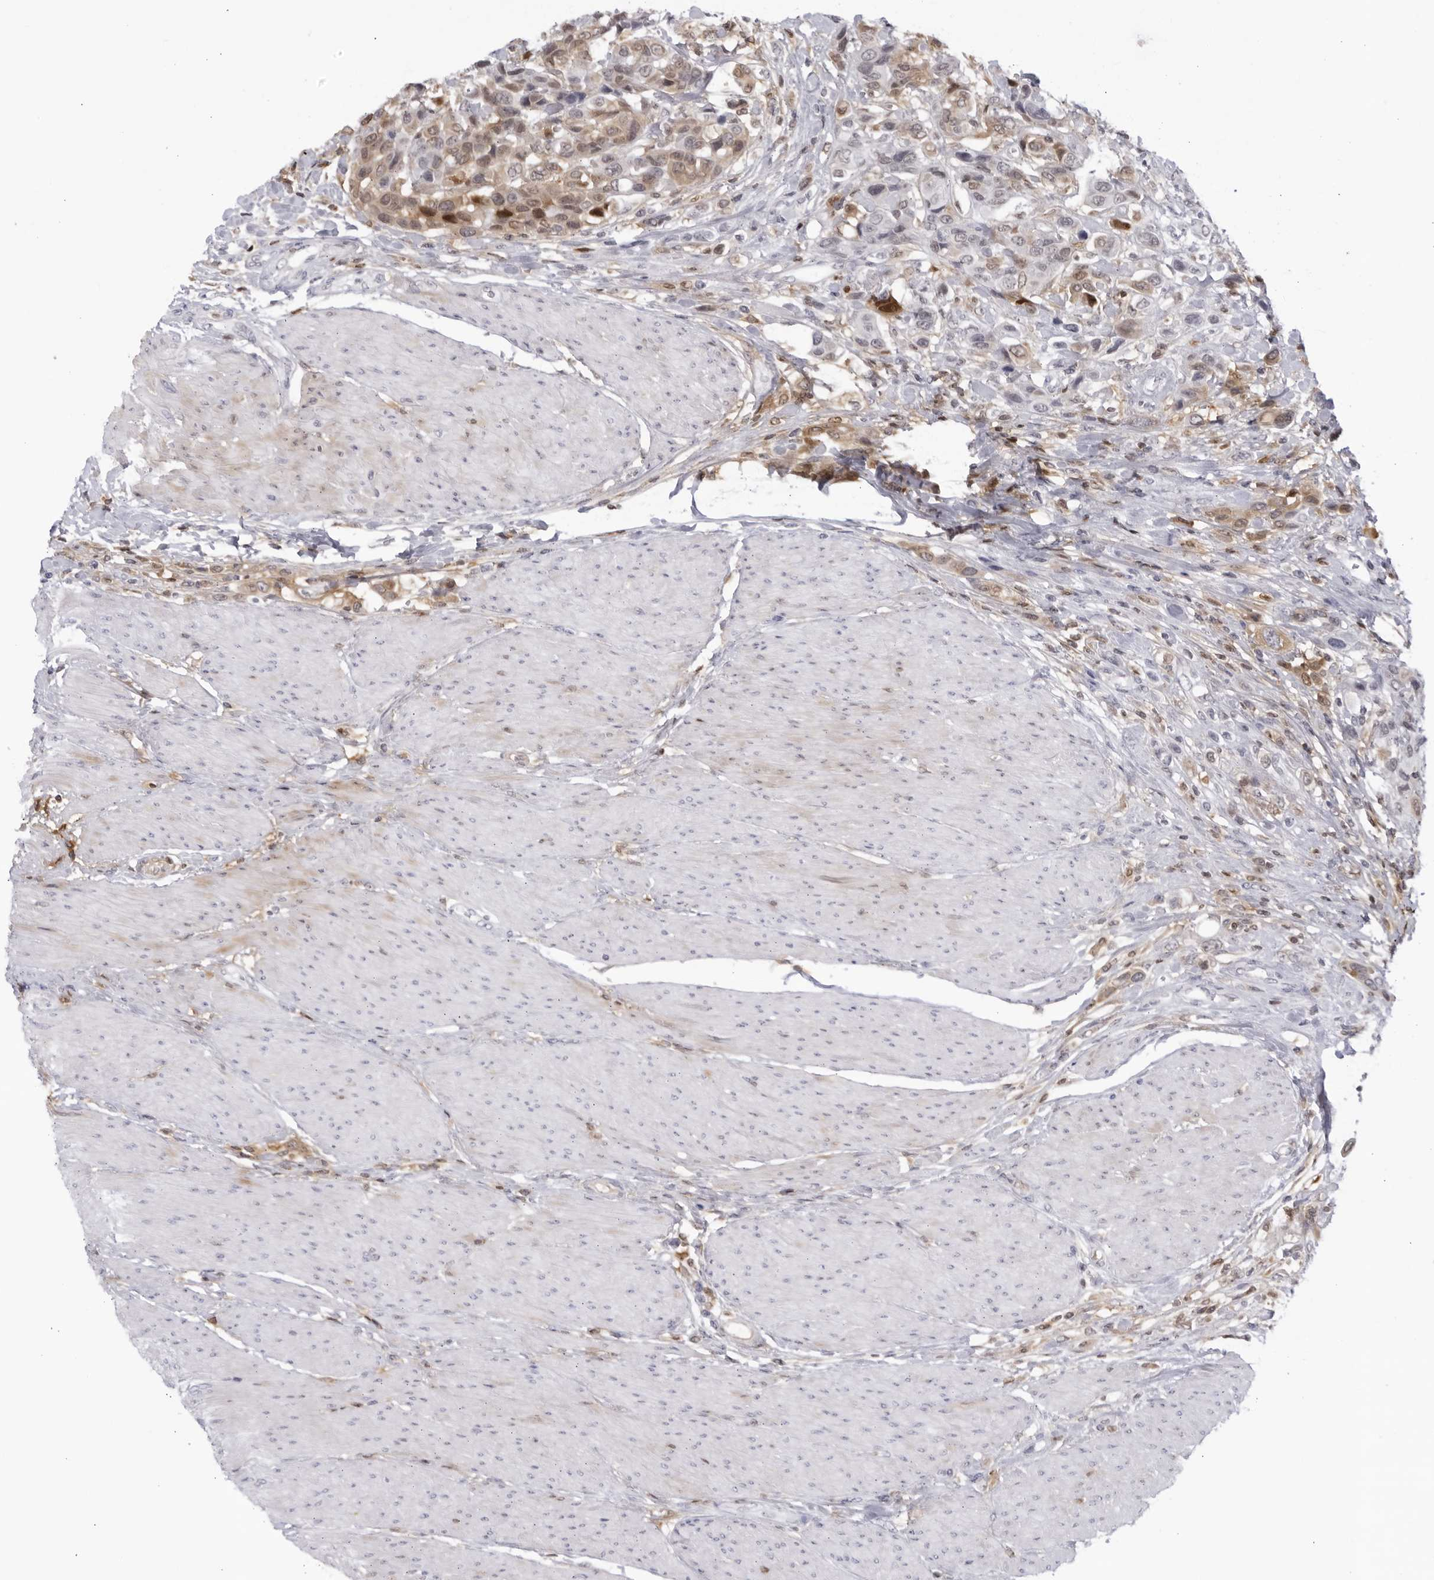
{"staining": {"intensity": "moderate", "quantity": ">75%", "location": "cytoplasmic/membranous"}, "tissue": "urothelial cancer", "cell_type": "Tumor cells", "image_type": "cancer", "snomed": [{"axis": "morphology", "description": "Urothelial carcinoma, High grade"}, {"axis": "topography", "description": "Urinary bladder"}], "caption": "Moderate cytoplasmic/membranous staining is seen in about >75% of tumor cells in high-grade urothelial carcinoma.", "gene": "CNBD1", "patient": {"sex": "male", "age": 50}}